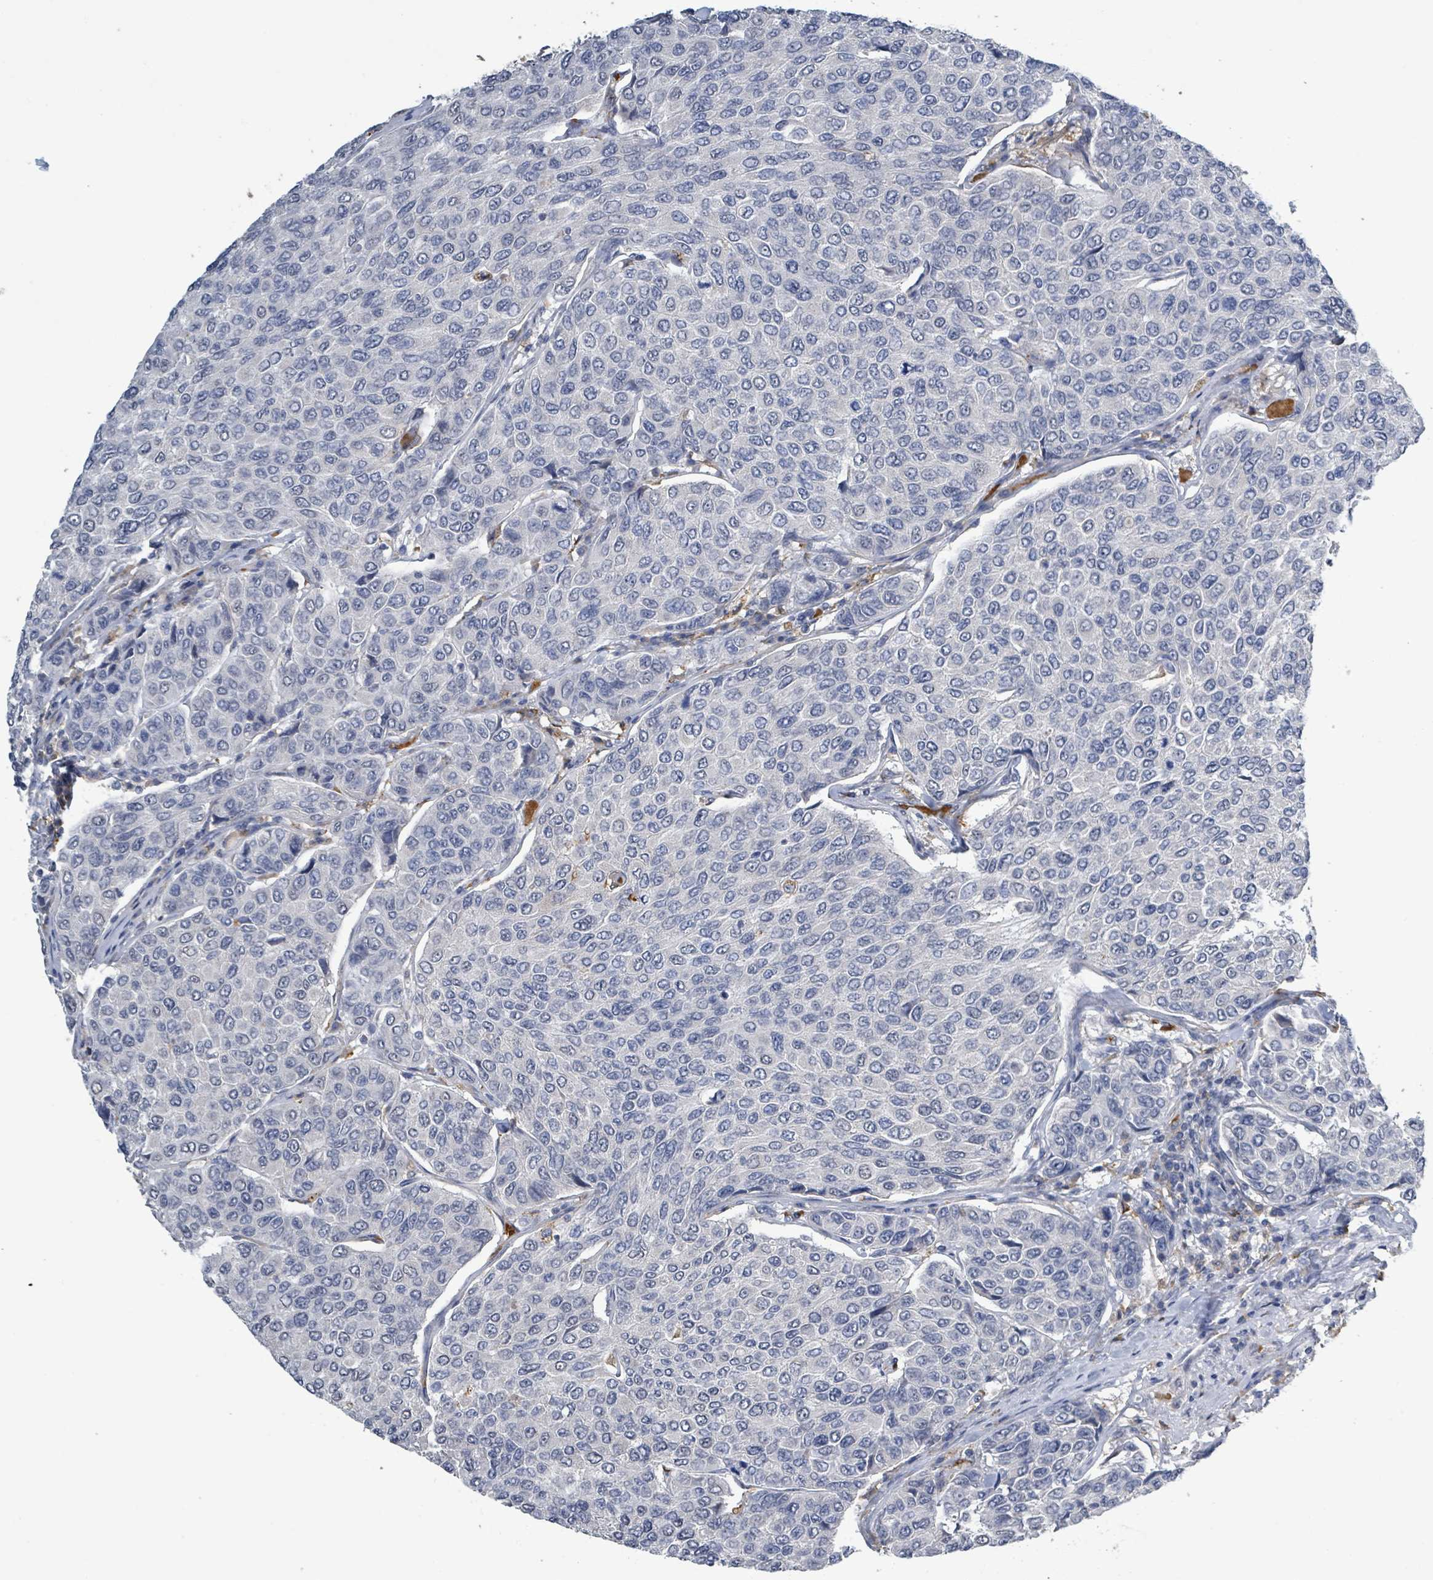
{"staining": {"intensity": "negative", "quantity": "none", "location": "none"}, "tissue": "breast cancer", "cell_type": "Tumor cells", "image_type": "cancer", "snomed": [{"axis": "morphology", "description": "Duct carcinoma"}, {"axis": "topography", "description": "Breast"}], "caption": "IHC micrograph of neoplastic tissue: human breast cancer (invasive ductal carcinoma) stained with DAB shows no significant protein positivity in tumor cells.", "gene": "SEBOX", "patient": {"sex": "female", "age": 55}}